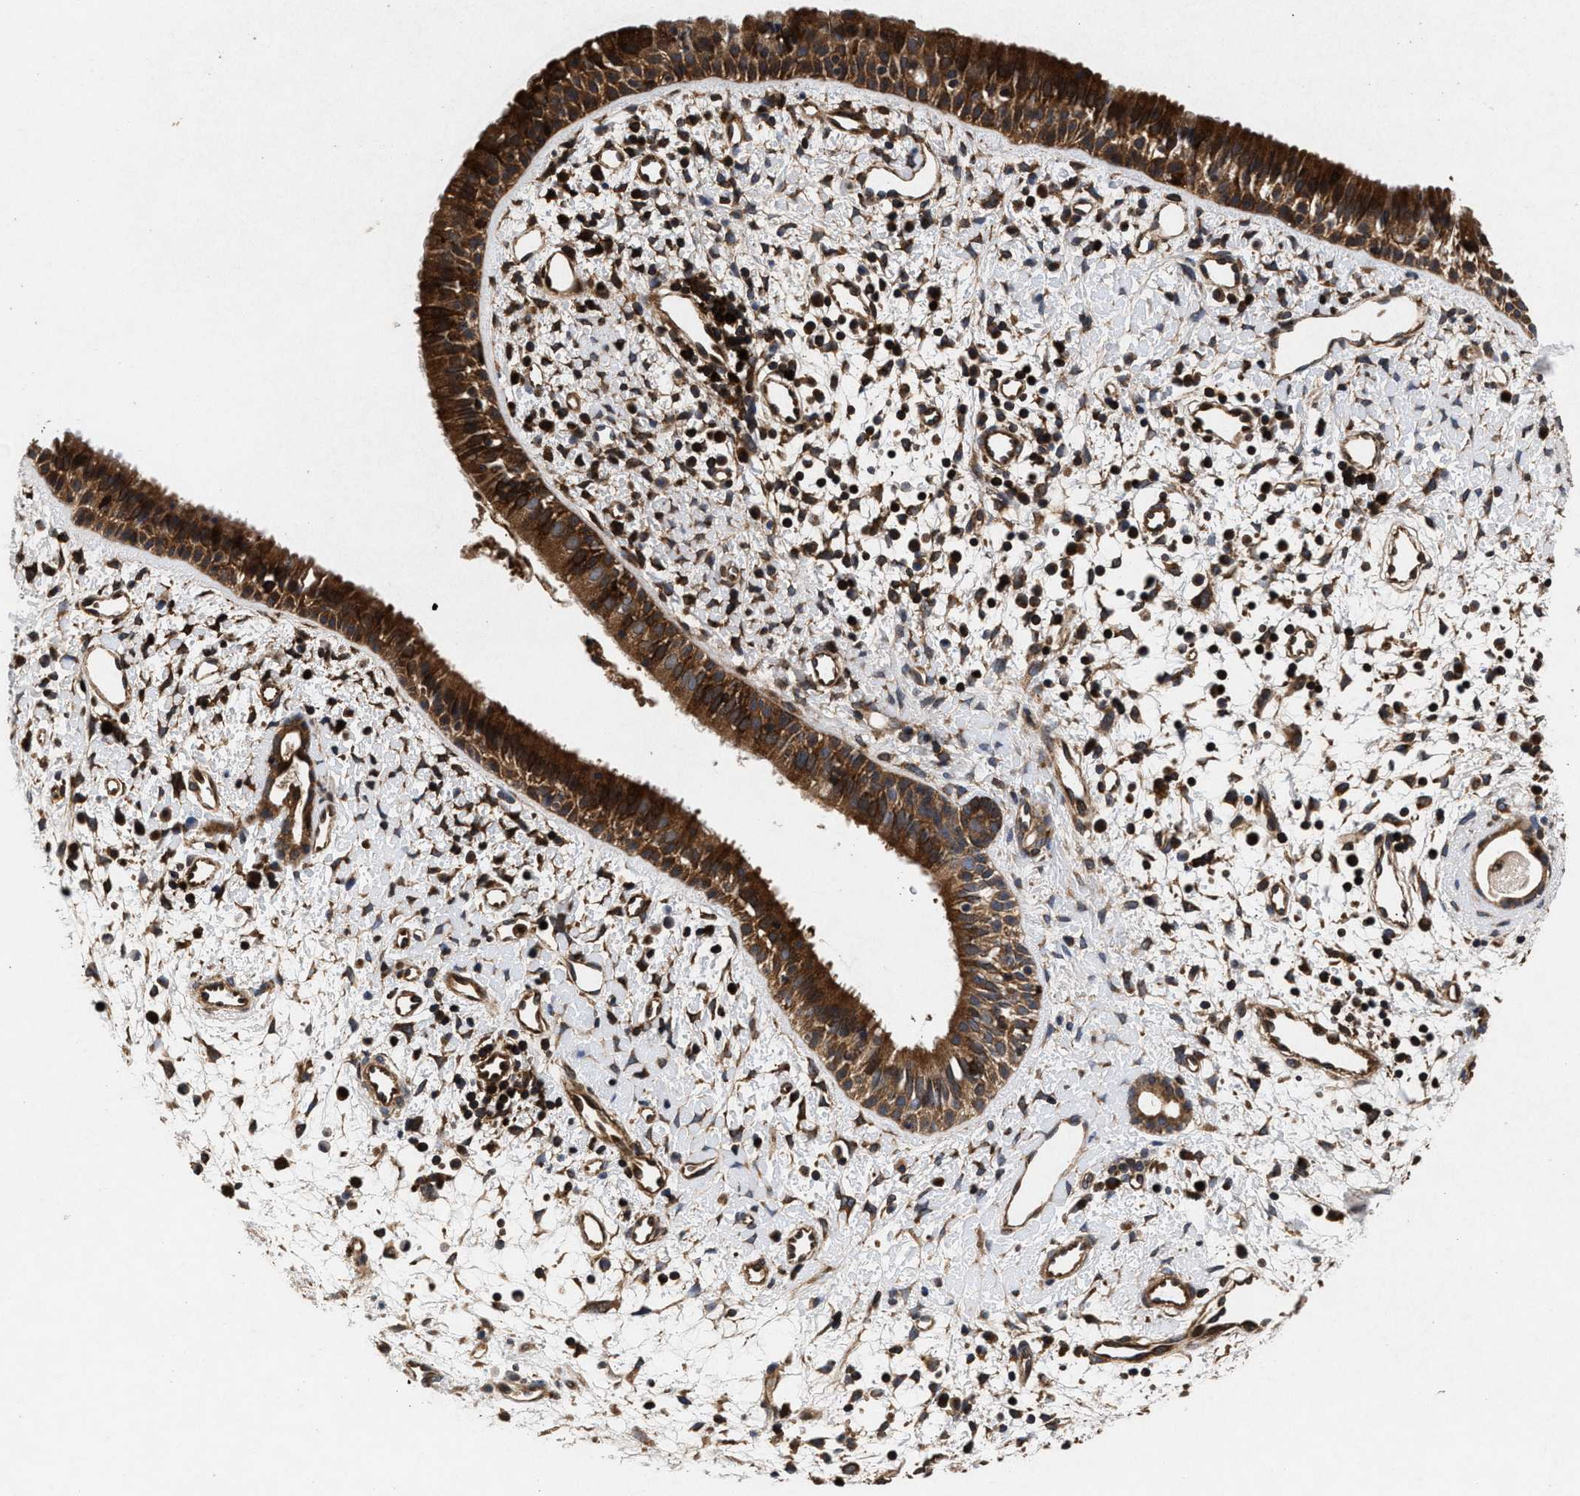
{"staining": {"intensity": "strong", "quantity": ">75%", "location": "cytoplasmic/membranous"}, "tissue": "nasopharynx", "cell_type": "Respiratory epithelial cells", "image_type": "normal", "snomed": [{"axis": "morphology", "description": "Normal tissue, NOS"}, {"axis": "topography", "description": "Nasopharynx"}], "caption": "Nasopharynx stained with immunohistochemistry (IHC) displays strong cytoplasmic/membranous staining in approximately >75% of respiratory epithelial cells. Nuclei are stained in blue.", "gene": "NFKB2", "patient": {"sex": "male", "age": 22}}